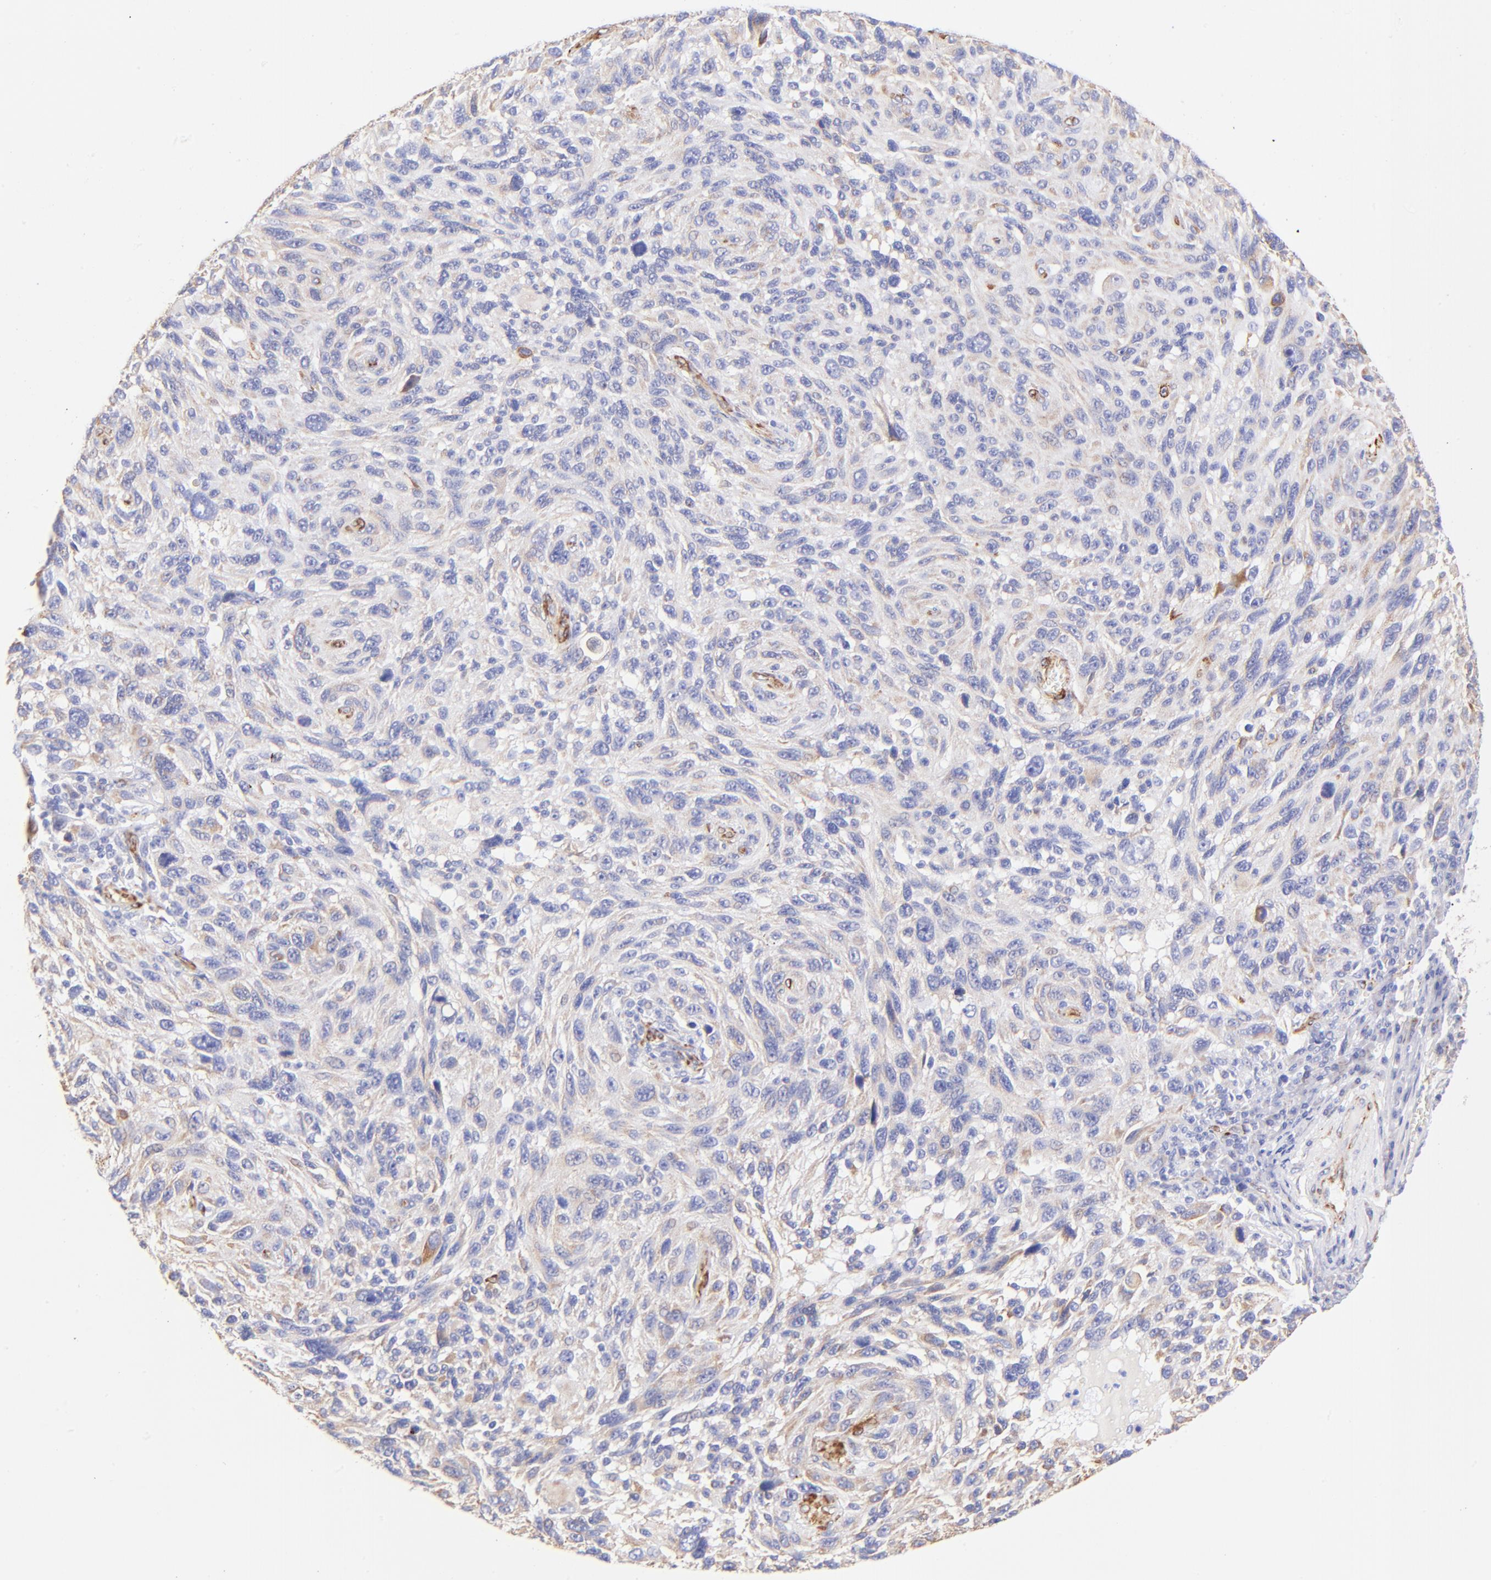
{"staining": {"intensity": "weak", "quantity": ">75%", "location": "cytoplasmic/membranous"}, "tissue": "melanoma", "cell_type": "Tumor cells", "image_type": "cancer", "snomed": [{"axis": "morphology", "description": "Malignant melanoma, NOS"}, {"axis": "topography", "description": "Skin"}], "caption": "Protein positivity by immunohistochemistry reveals weak cytoplasmic/membranous expression in about >75% of tumor cells in malignant melanoma.", "gene": "SPARC", "patient": {"sex": "male", "age": 53}}